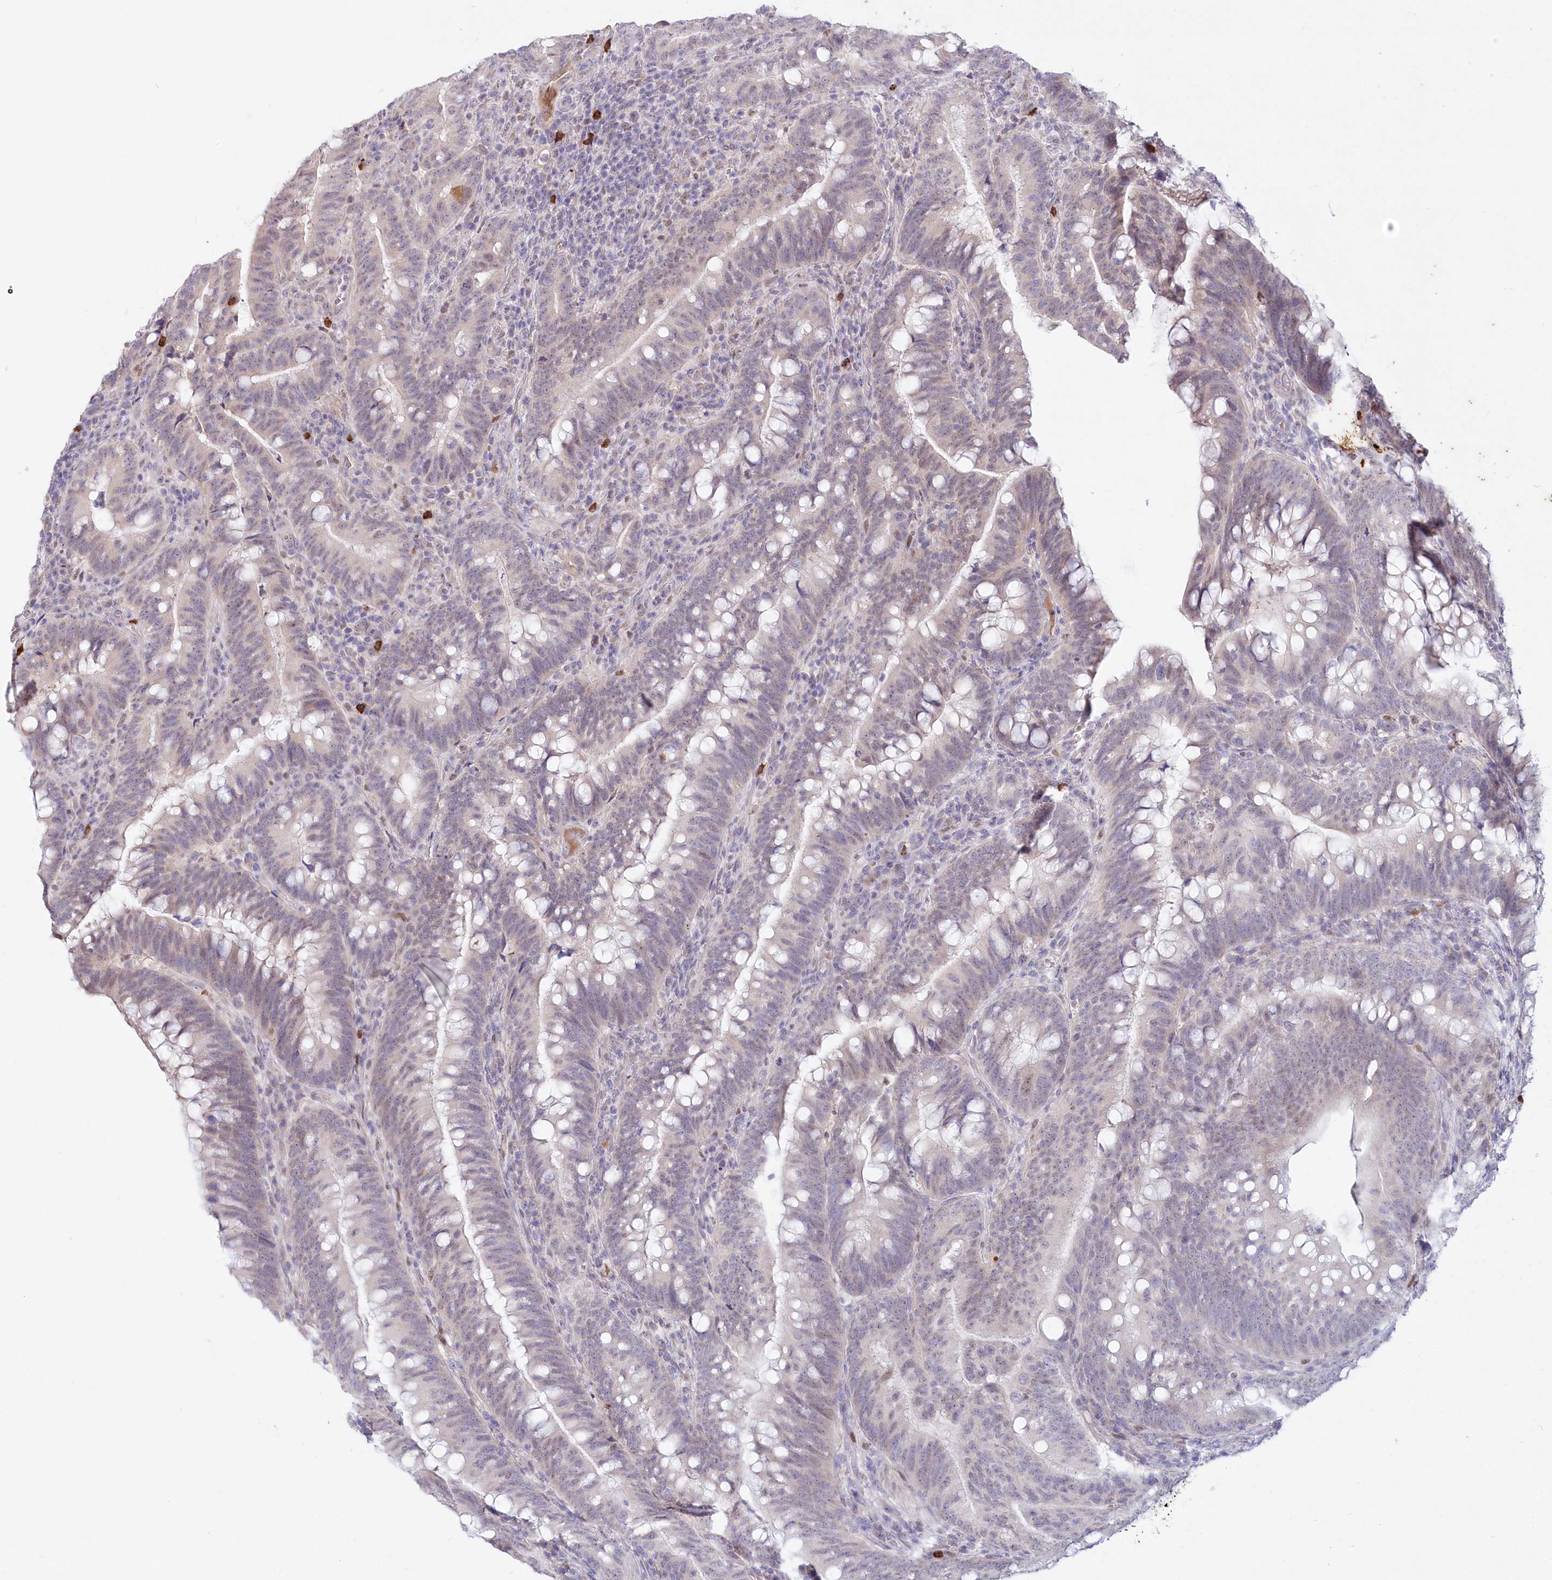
{"staining": {"intensity": "weak", "quantity": "<25%", "location": "nuclear"}, "tissue": "colorectal cancer", "cell_type": "Tumor cells", "image_type": "cancer", "snomed": [{"axis": "morphology", "description": "Adenocarcinoma, NOS"}, {"axis": "topography", "description": "Colon"}], "caption": "A histopathology image of colorectal adenocarcinoma stained for a protein reveals no brown staining in tumor cells.", "gene": "ABITRAM", "patient": {"sex": "female", "age": 66}}